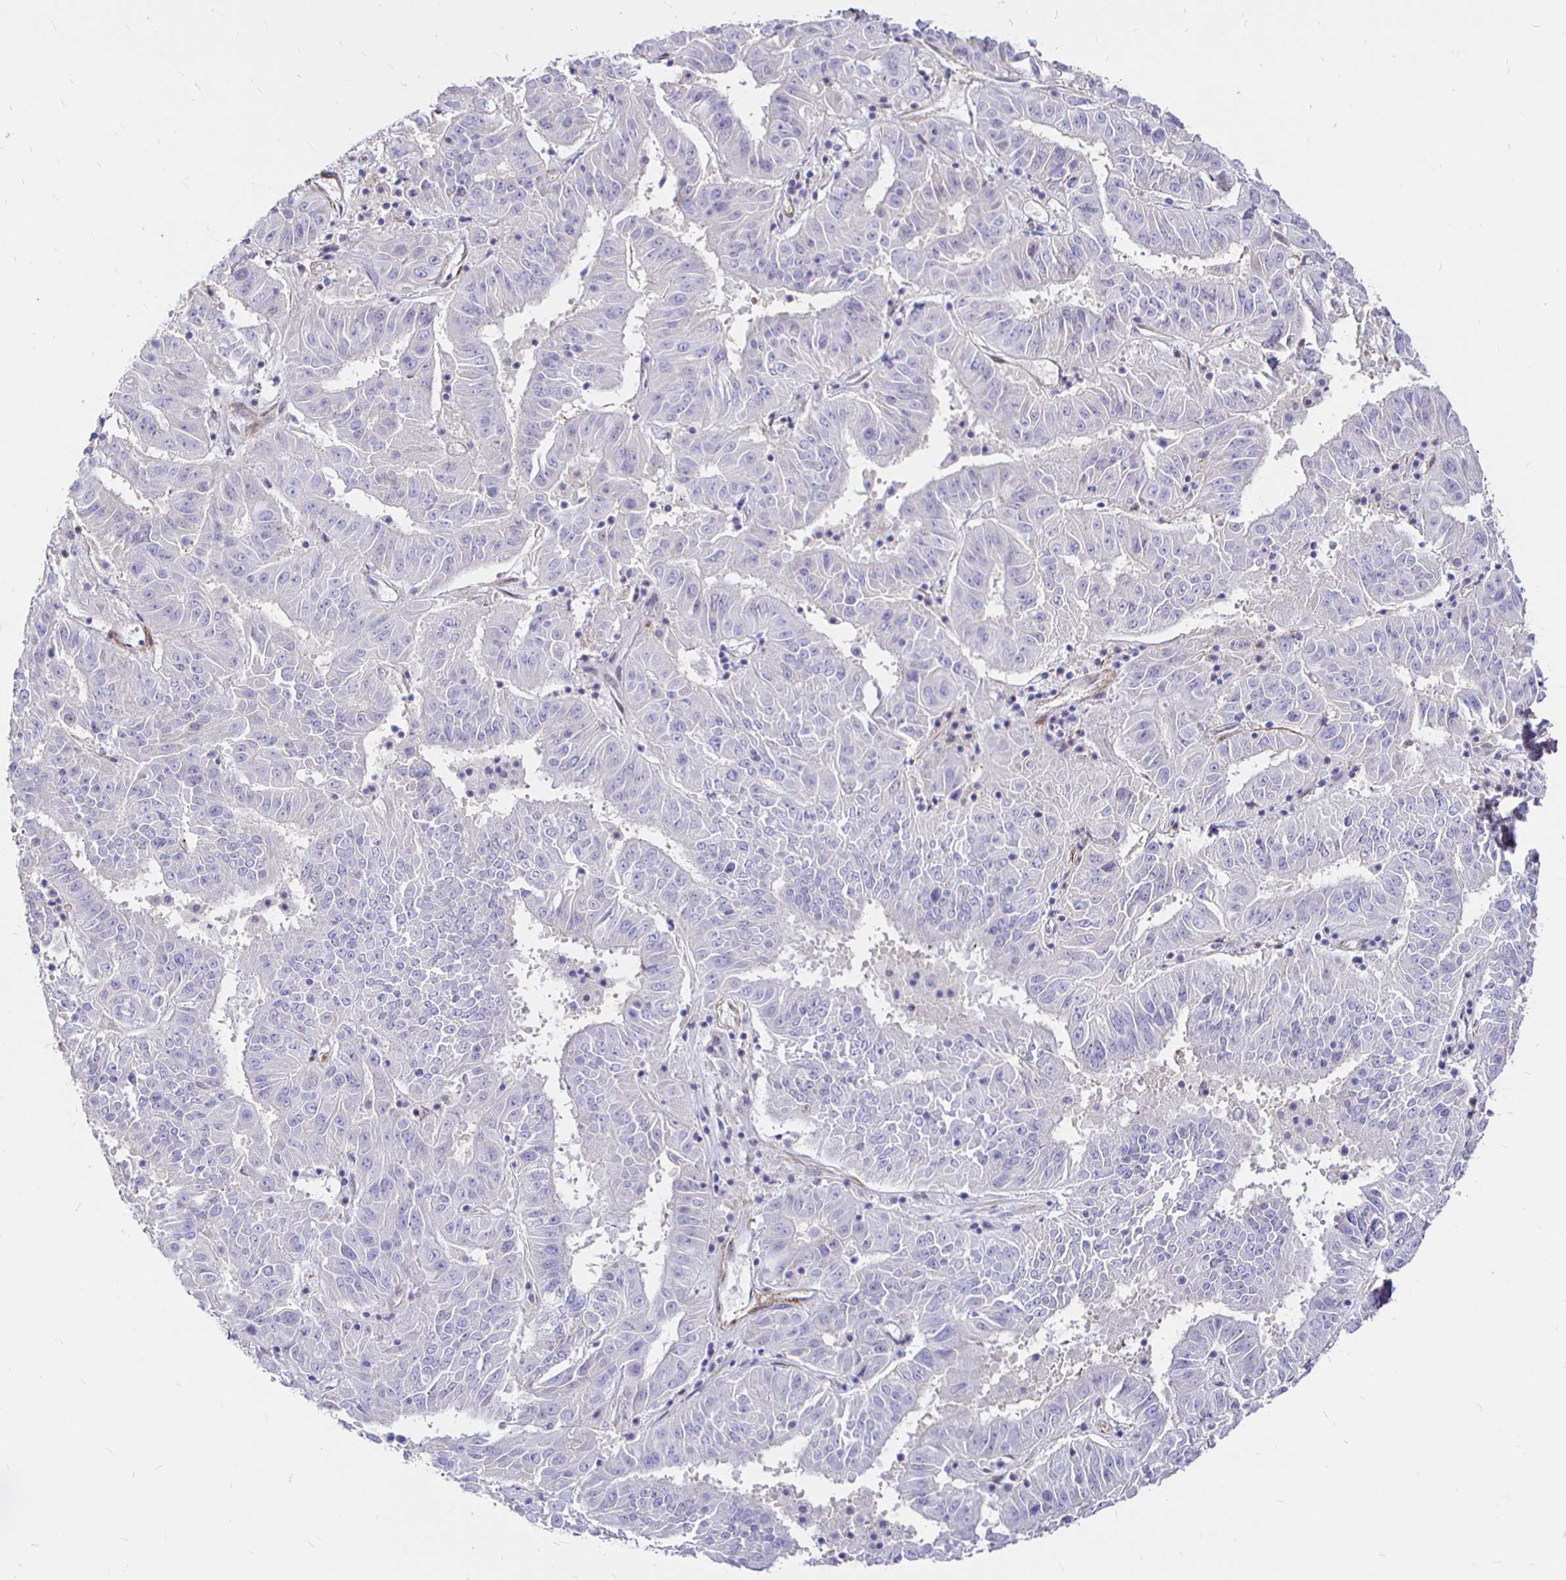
{"staining": {"intensity": "negative", "quantity": "none", "location": "none"}, "tissue": "pancreatic cancer", "cell_type": "Tumor cells", "image_type": "cancer", "snomed": [{"axis": "morphology", "description": "Adenocarcinoma, NOS"}, {"axis": "topography", "description": "Pancreas"}], "caption": "IHC of pancreatic cancer demonstrates no staining in tumor cells.", "gene": "PALM2AKAP2", "patient": {"sex": "male", "age": 63}}